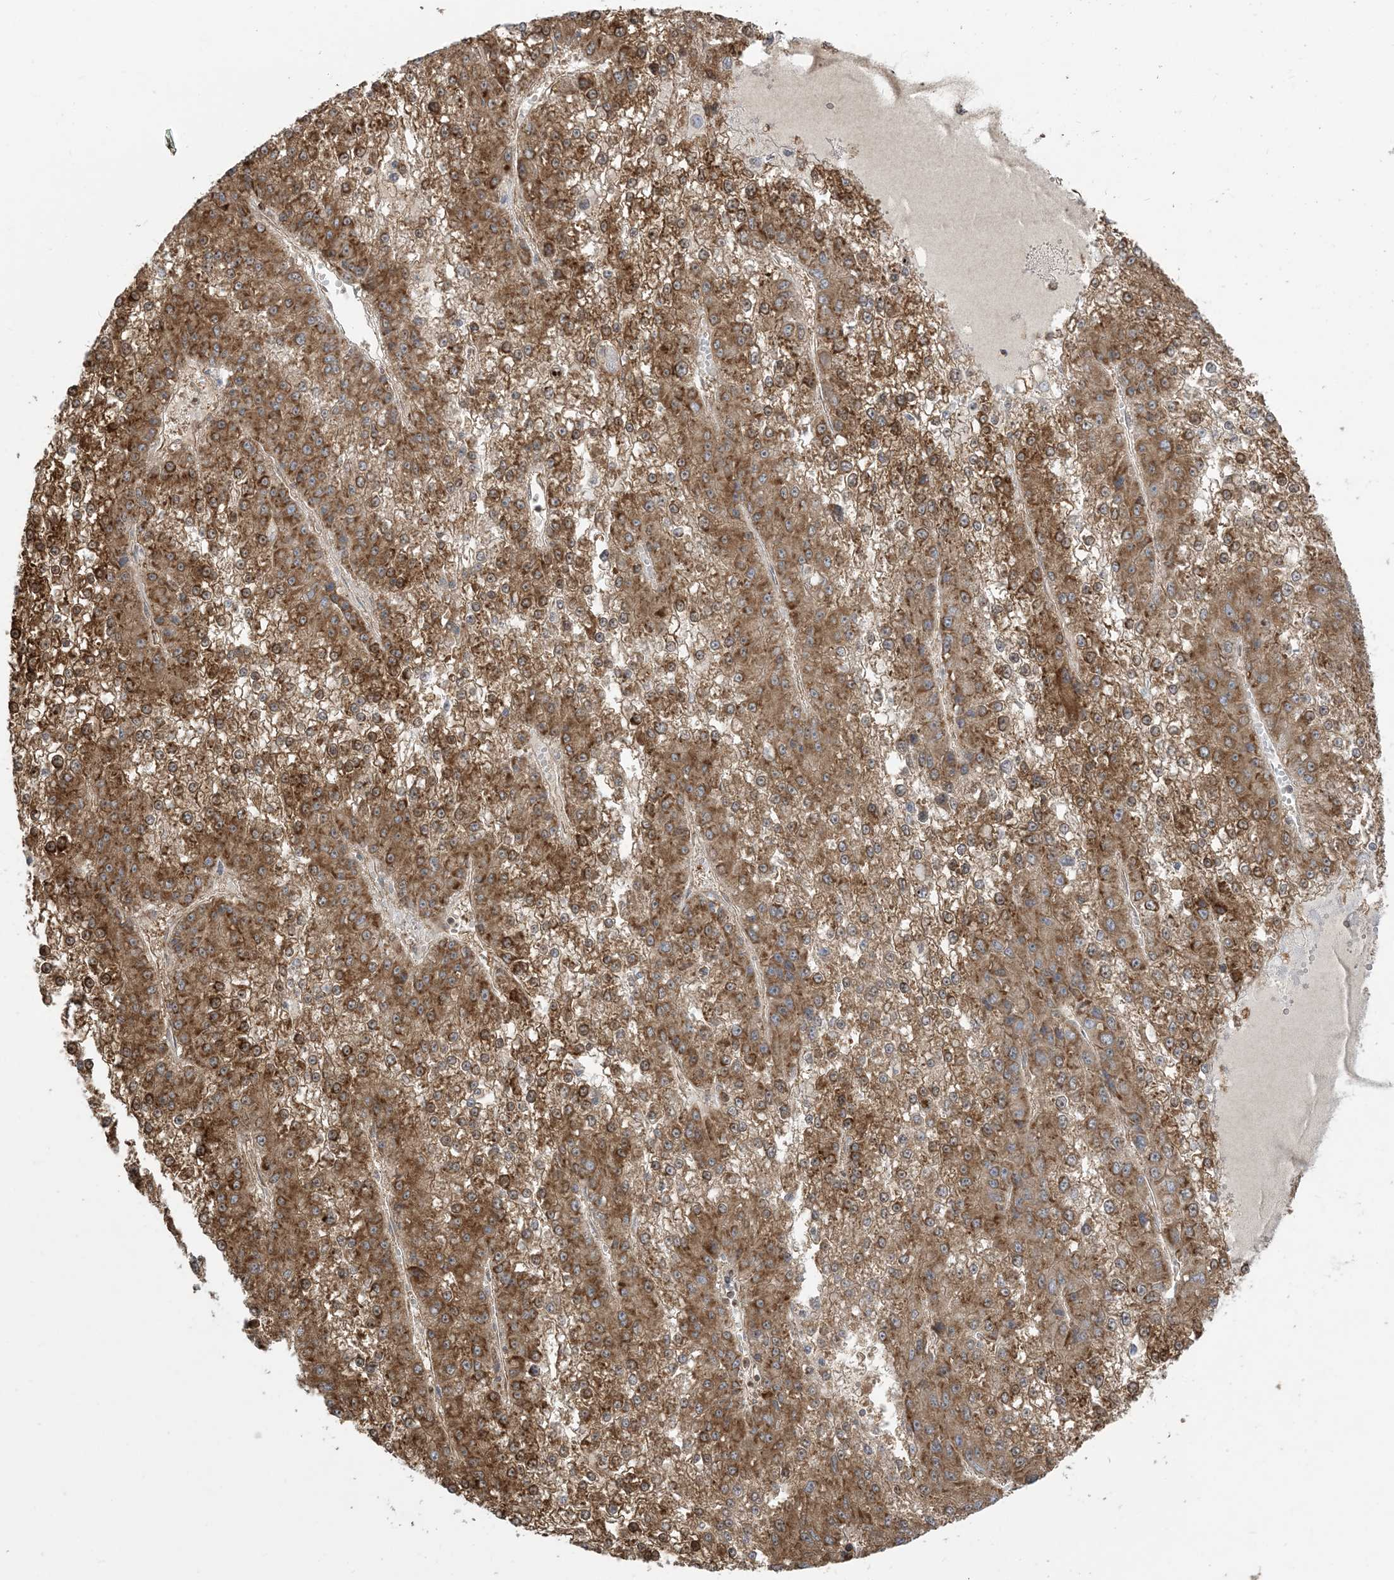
{"staining": {"intensity": "strong", "quantity": "25%-75%", "location": "cytoplasmic/membranous,nuclear"}, "tissue": "liver cancer", "cell_type": "Tumor cells", "image_type": "cancer", "snomed": [{"axis": "morphology", "description": "Carcinoma, Hepatocellular, NOS"}, {"axis": "topography", "description": "Liver"}], "caption": "Hepatocellular carcinoma (liver) stained with a protein marker exhibits strong staining in tumor cells.", "gene": "SRP72", "patient": {"sex": "female", "age": 73}}